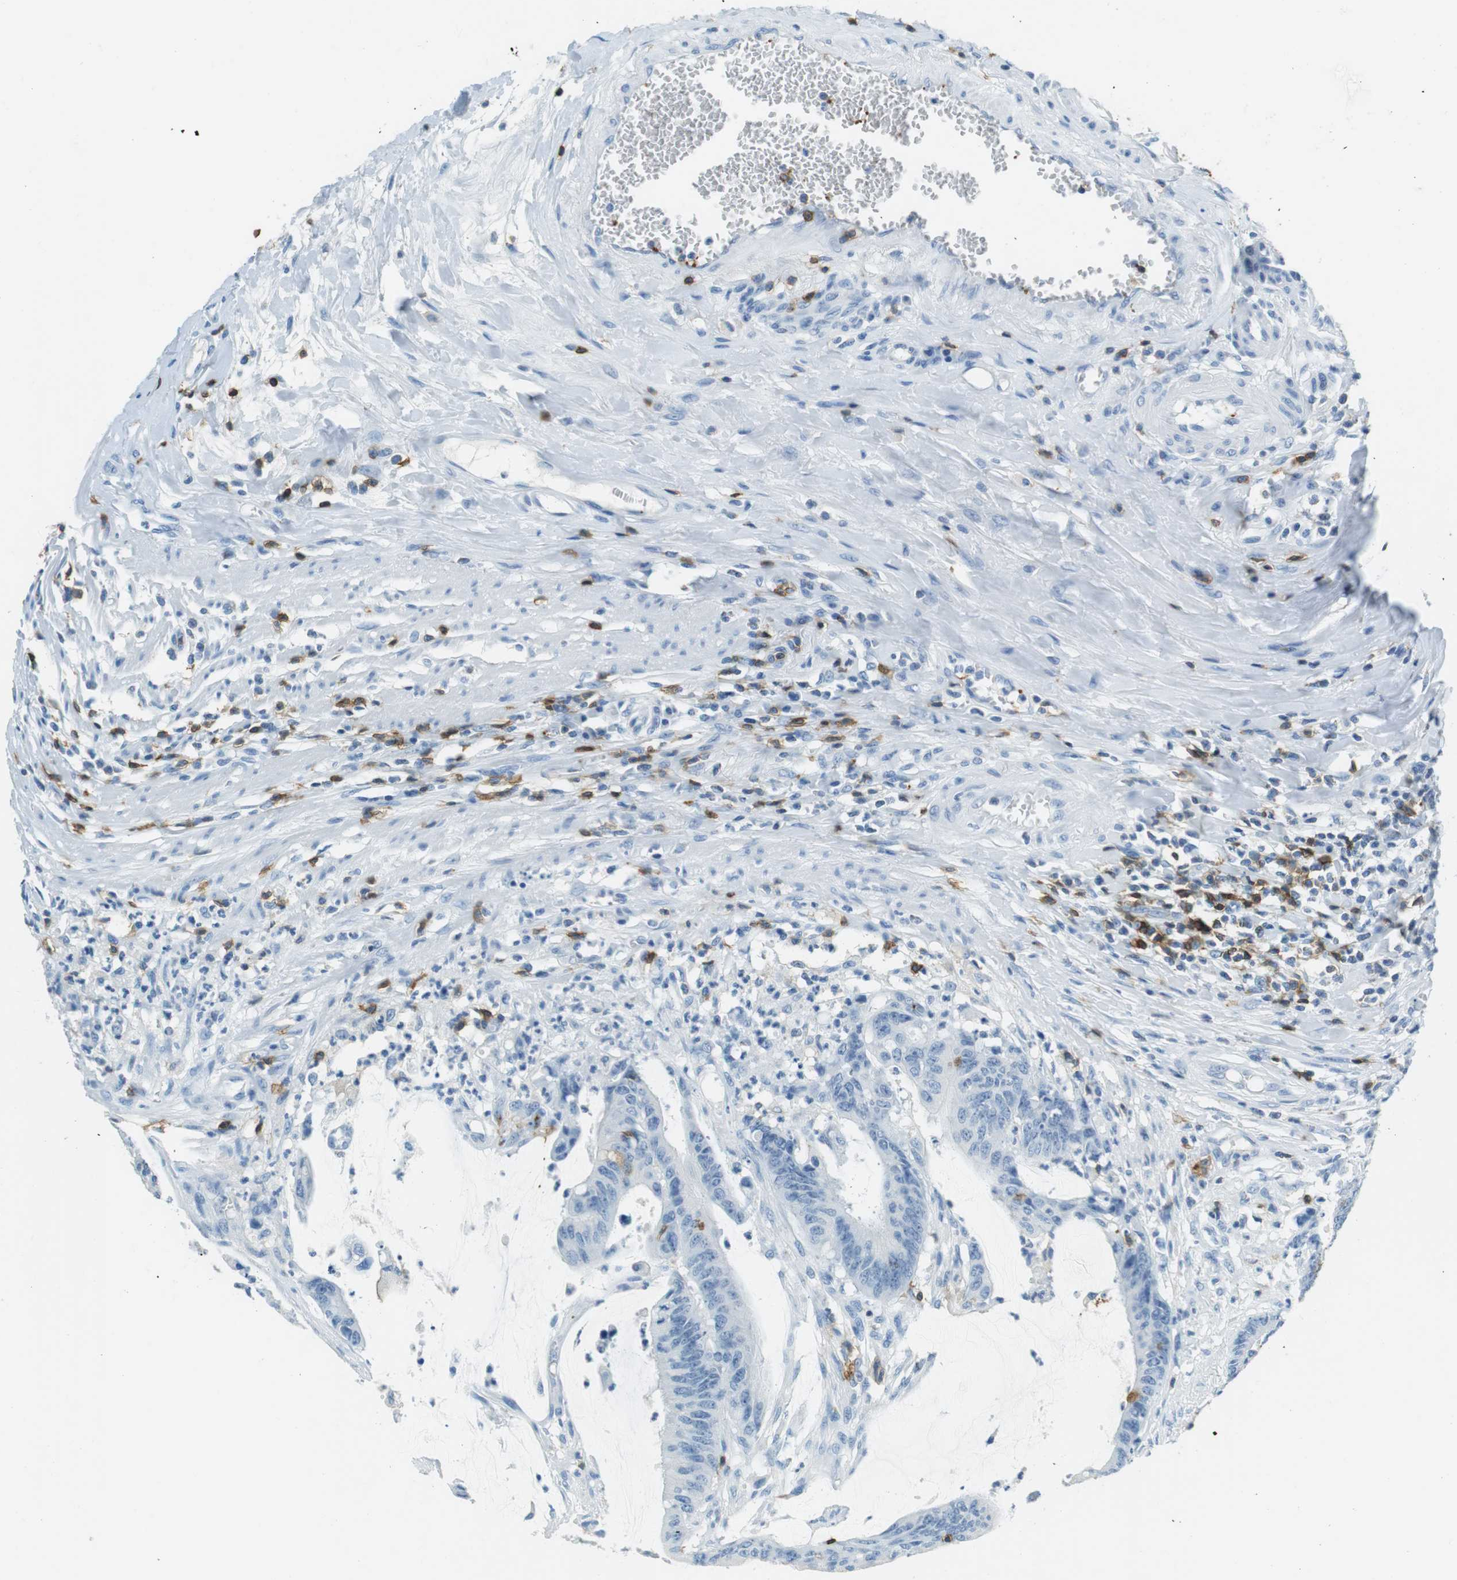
{"staining": {"intensity": "negative", "quantity": "none", "location": "none"}, "tissue": "colorectal cancer", "cell_type": "Tumor cells", "image_type": "cancer", "snomed": [{"axis": "morphology", "description": "Adenocarcinoma, NOS"}, {"axis": "topography", "description": "Rectum"}], "caption": "A high-resolution photomicrograph shows immunohistochemistry staining of colorectal cancer (adenocarcinoma), which reveals no significant expression in tumor cells.", "gene": "LAT", "patient": {"sex": "female", "age": 66}}